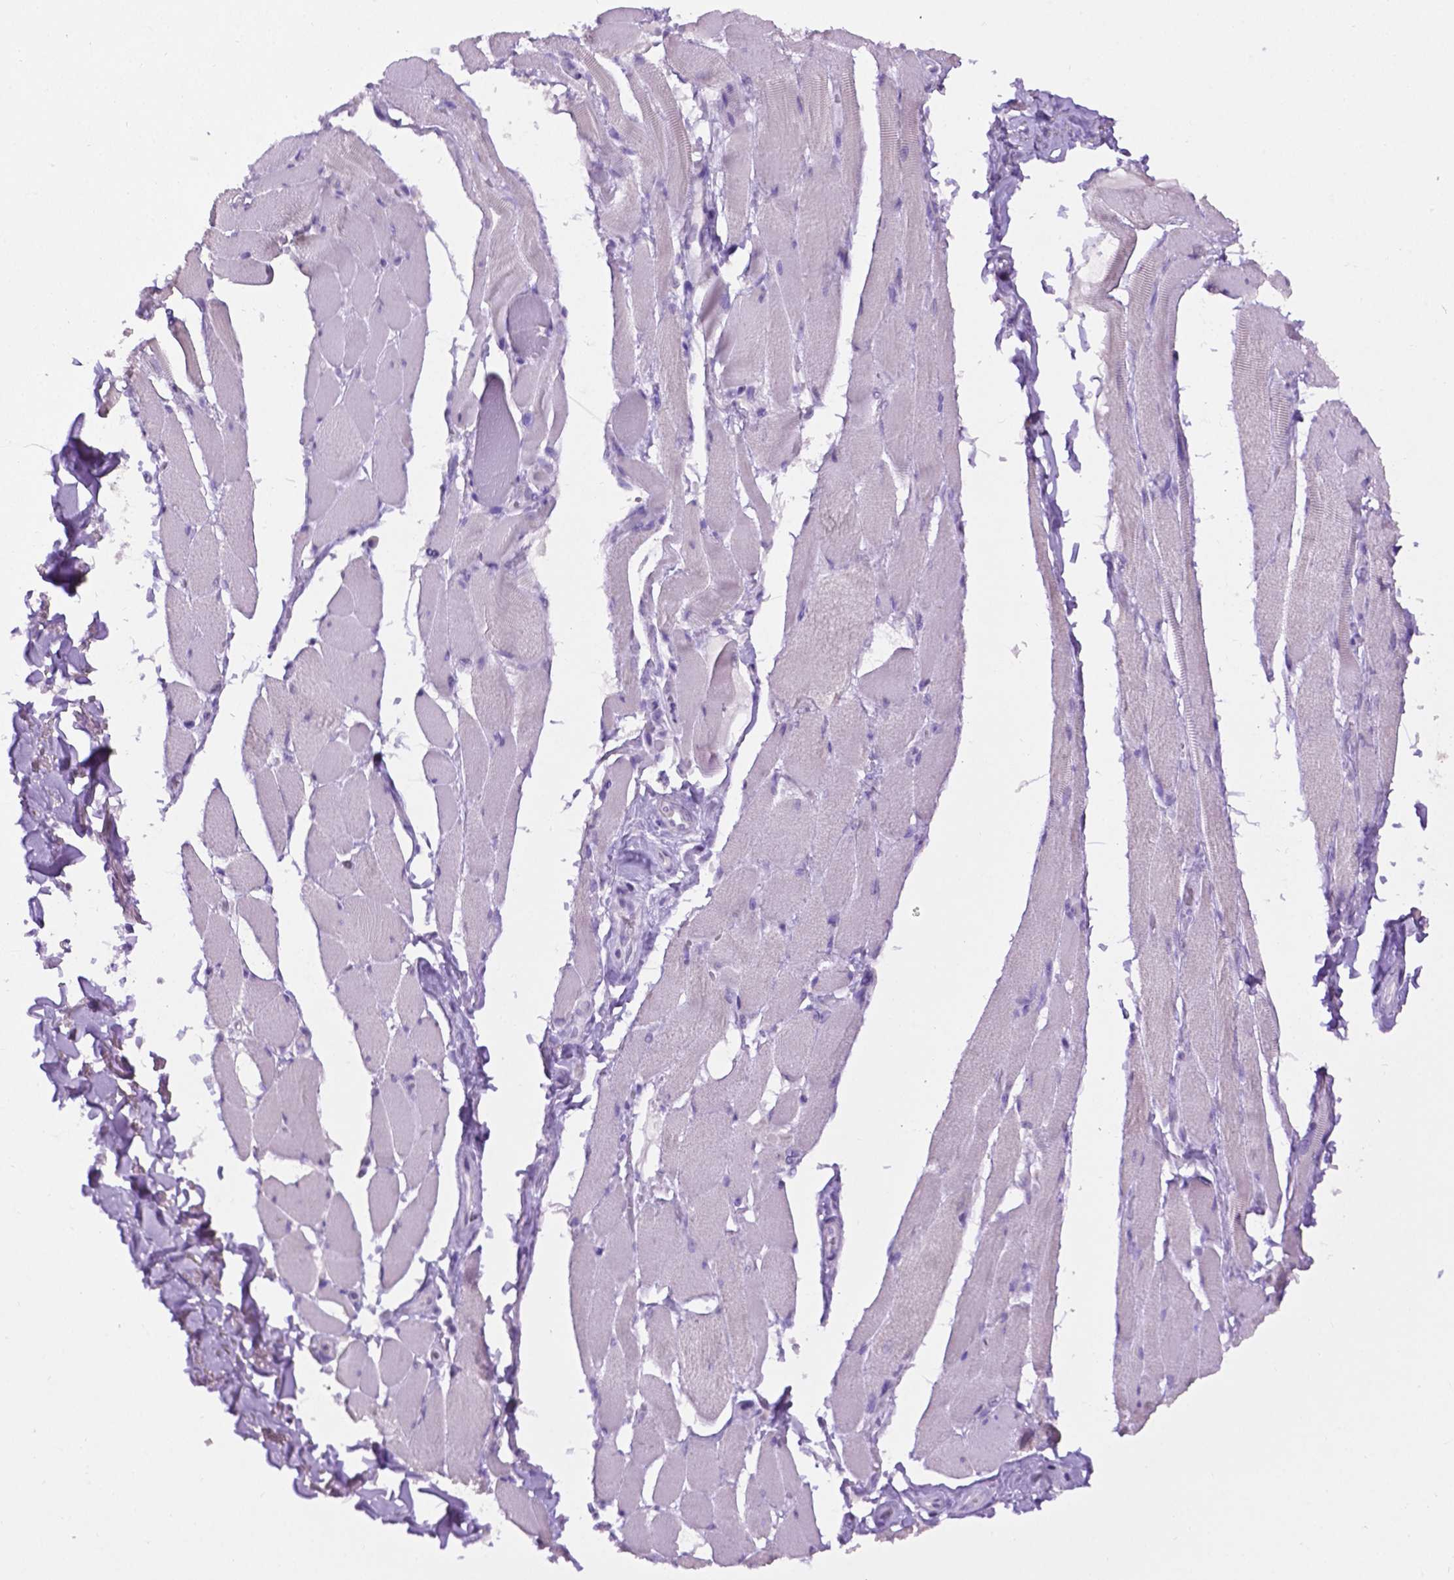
{"staining": {"intensity": "negative", "quantity": "none", "location": "none"}, "tissue": "skeletal muscle", "cell_type": "Myocytes", "image_type": "normal", "snomed": [{"axis": "morphology", "description": "Normal tissue, NOS"}, {"axis": "topography", "description": "Skeletal muscle"}, {"axis": "topography", "description": "Anal"}, {"axis": "topography", "description": "Peripheral nerve tissue"}], "caption": "Myocytes are negative for protein expression in unremarkable human skeletal muscle. (DAB (3,3'-diaminobenzidine) IHC visualized using brightfield microscopy, high magnification).", "gene": "TACSTD2", "patient": {"sex": "male", "age": 53}}